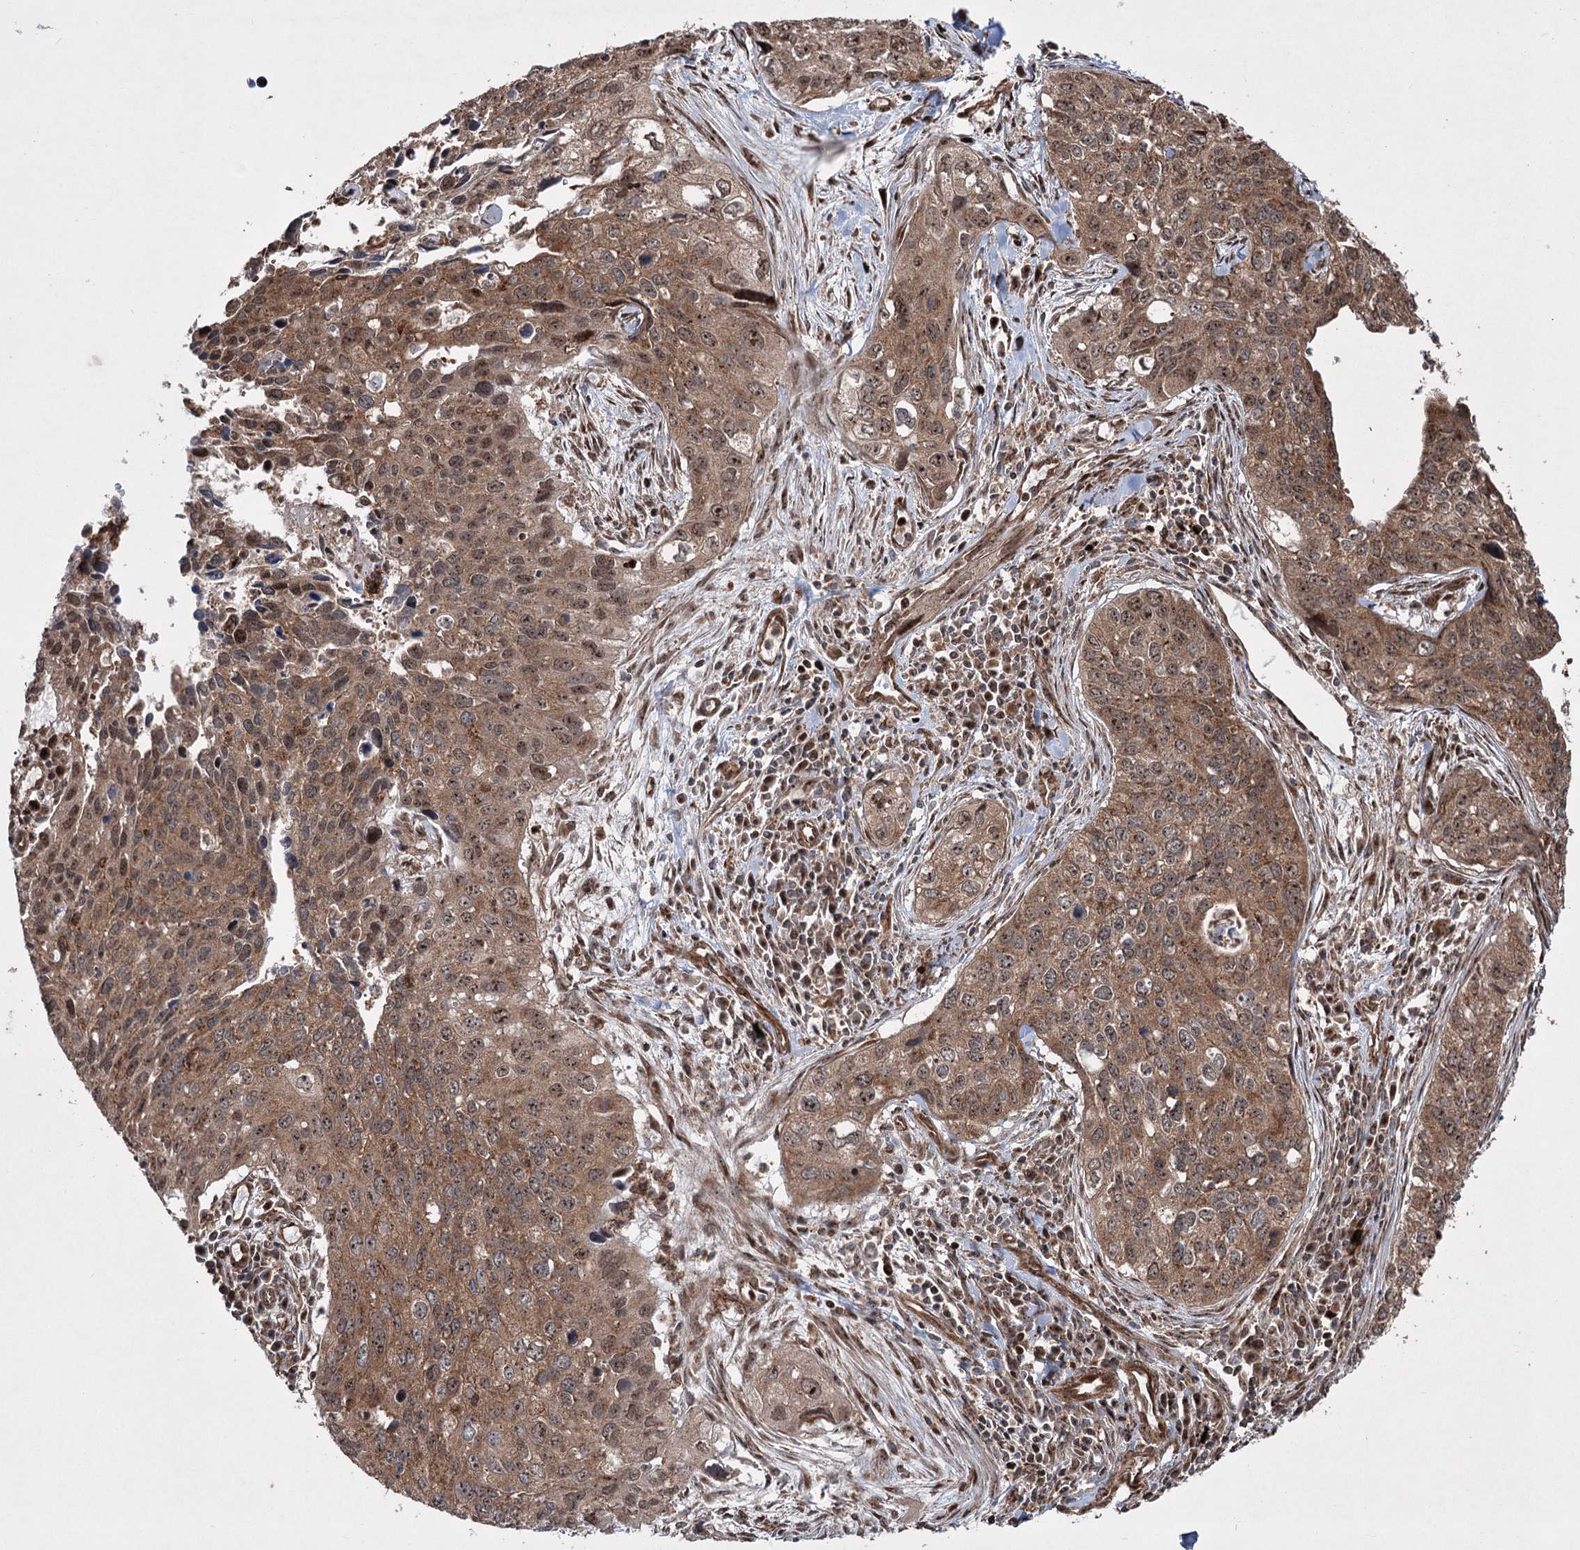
{"staining": {"intensity": "moderate", "quantity": ">75%", "location": "cytoplasmic/membranous,nuclear"}, "tissue": "cervical cancer", "cell_type": "Tumor cells", "image_type": "cancer", "snomed": [{"axis": "morphology", "description": "Squamous cell carcinoma, NOS"}, {"axis": "topography", "description": "Cervix"}], "caption": "A photomicrograph of squamous cell carcinoma (cervical) stained for a protein reveals moderate cytoplasmic/membranous and nuclear brown staining in tumor cells. (DAB IHC with brightfield microscopy, high magnification).", "gene": "SERINC5", "patient": {"sex": "female", "age": 55}}